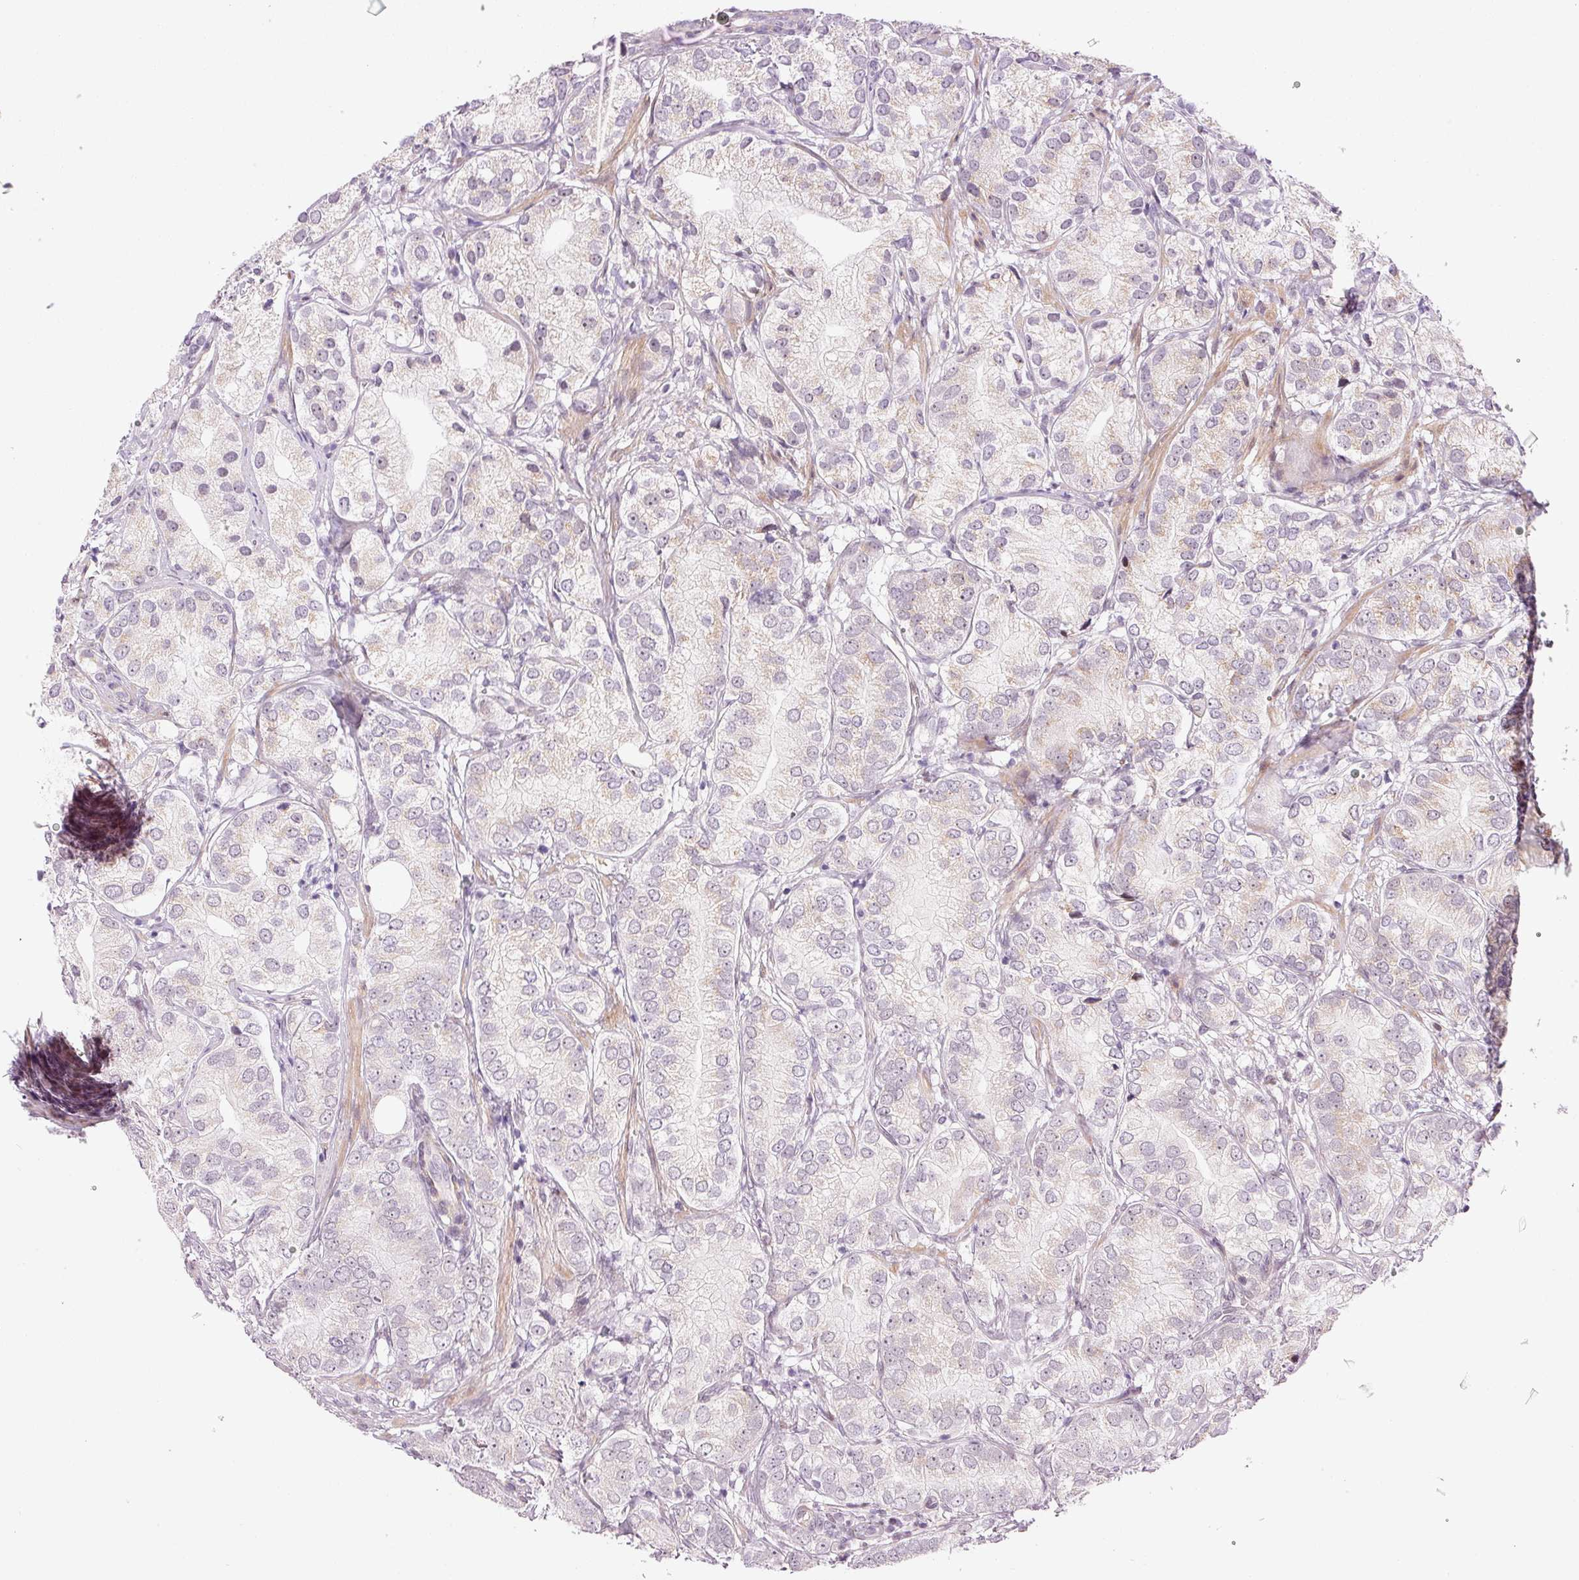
{"staining": {"intensity": "negative", "quantity": "none", "location": "none"}, "tissue": "prostate cancer", "cell_type": "Tumor cells", "image_type": "cancer", "snomed": [{"axis": "morphology", "description": "Adenocarcinoma, High grade"}, {"axis": "topography", "description": "Prostate"}], "caption": "DAB (3,3'-diaminobenzidine) immunohistochemical staining of prostate cancer (high-grade adenocarcinoma) displays no significant positivity in tumor cells.", "gene": "ANKRD20A1", "patient": {"sex": "male", "age": 82}}